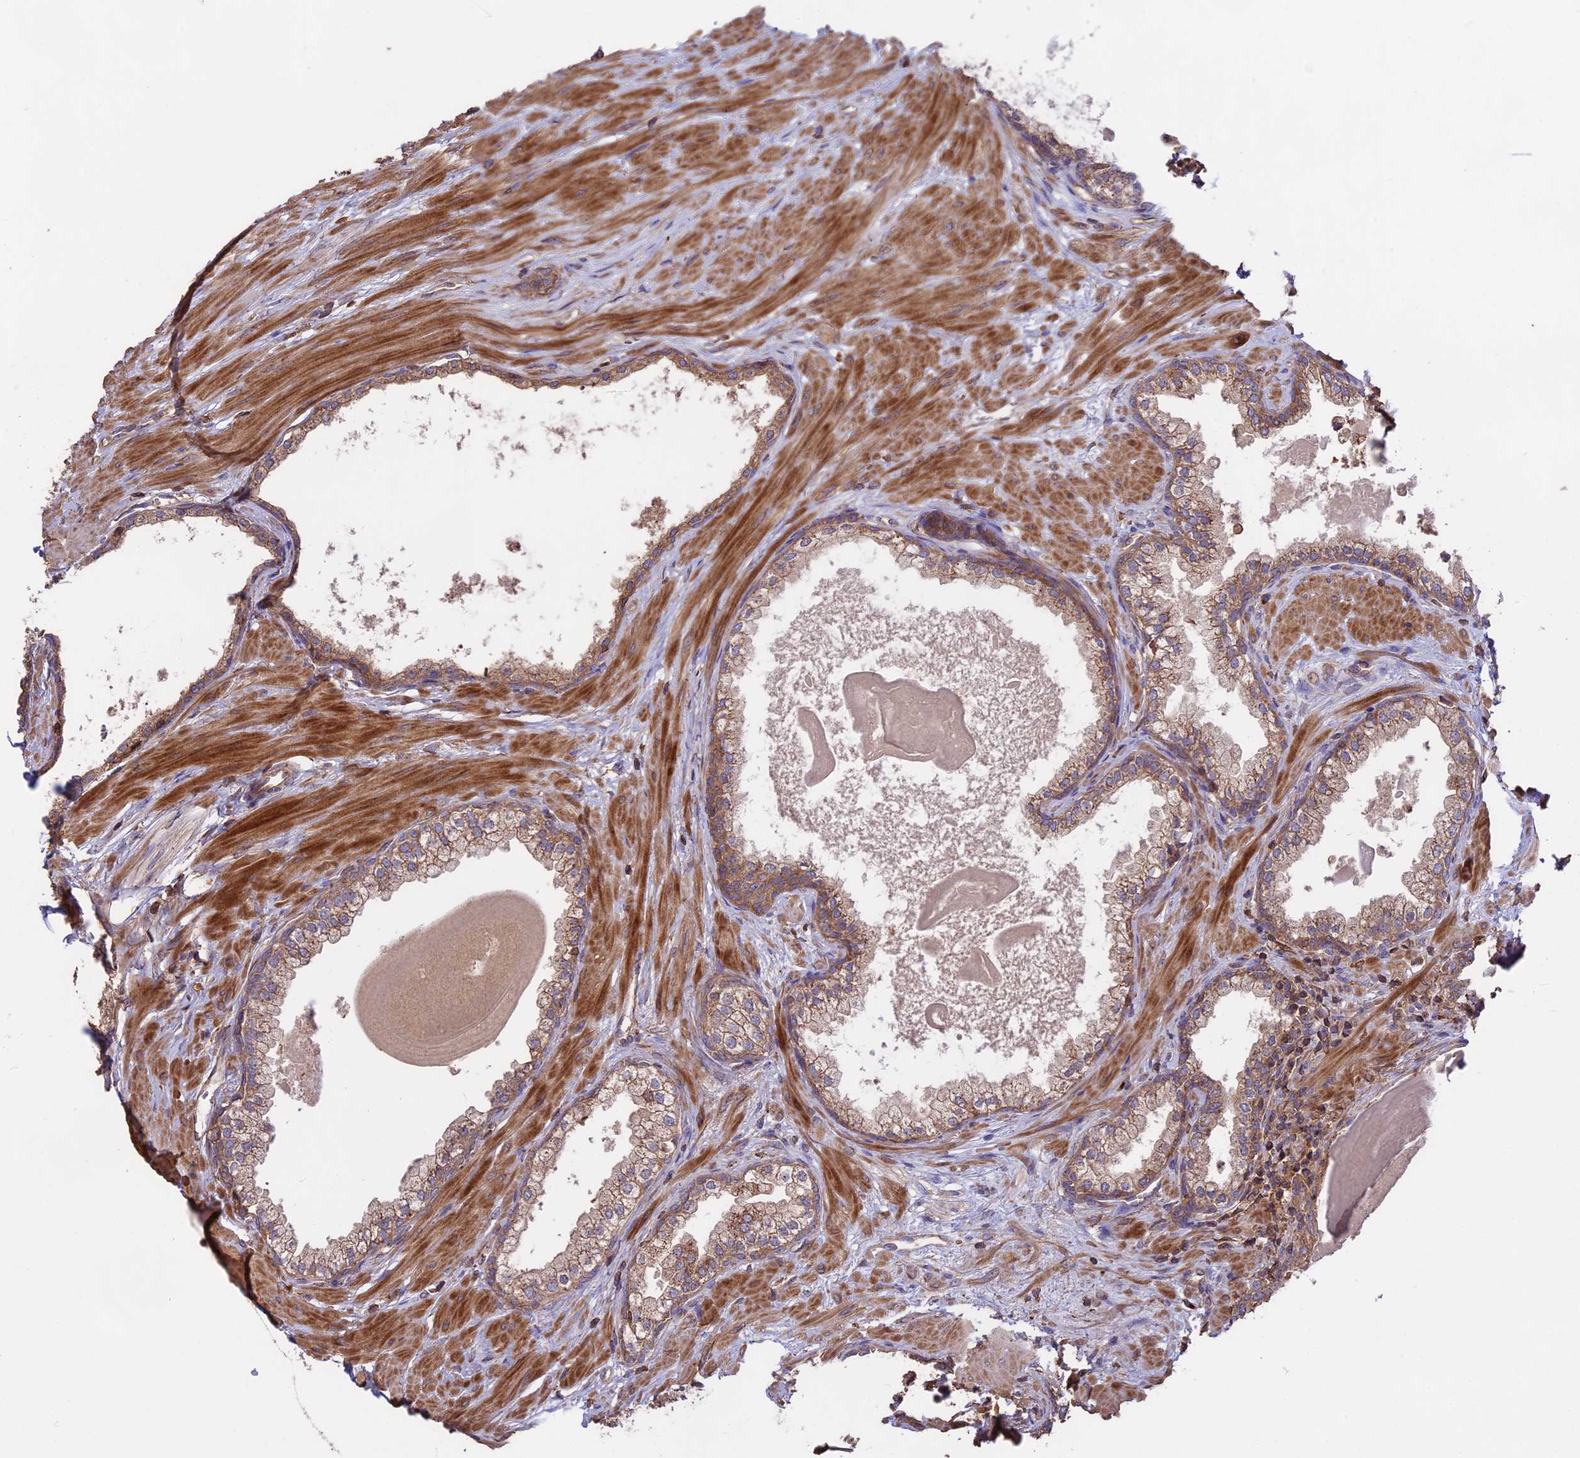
{"staining": {"intensity": "moderate", "quantity": ">75%", "location": "cytoplasmic/membranous"}, "tissue": "prostate", "cell_type": "Glandular cells", "image_type": "normal", "snomed": [{"axis": "morphology", "description": "Normal tissue, NOS"}, {"axis": "topography", "description": "Prostate"}], "caption": "Immunohistochemical staining of normal human prostate reveals medium levels of moderate cytoplasmic/membranous positivity in approximately >75% of glandular cells.", "gene": "NUDT8", "patient": {"sex": "male", "age": 57}}